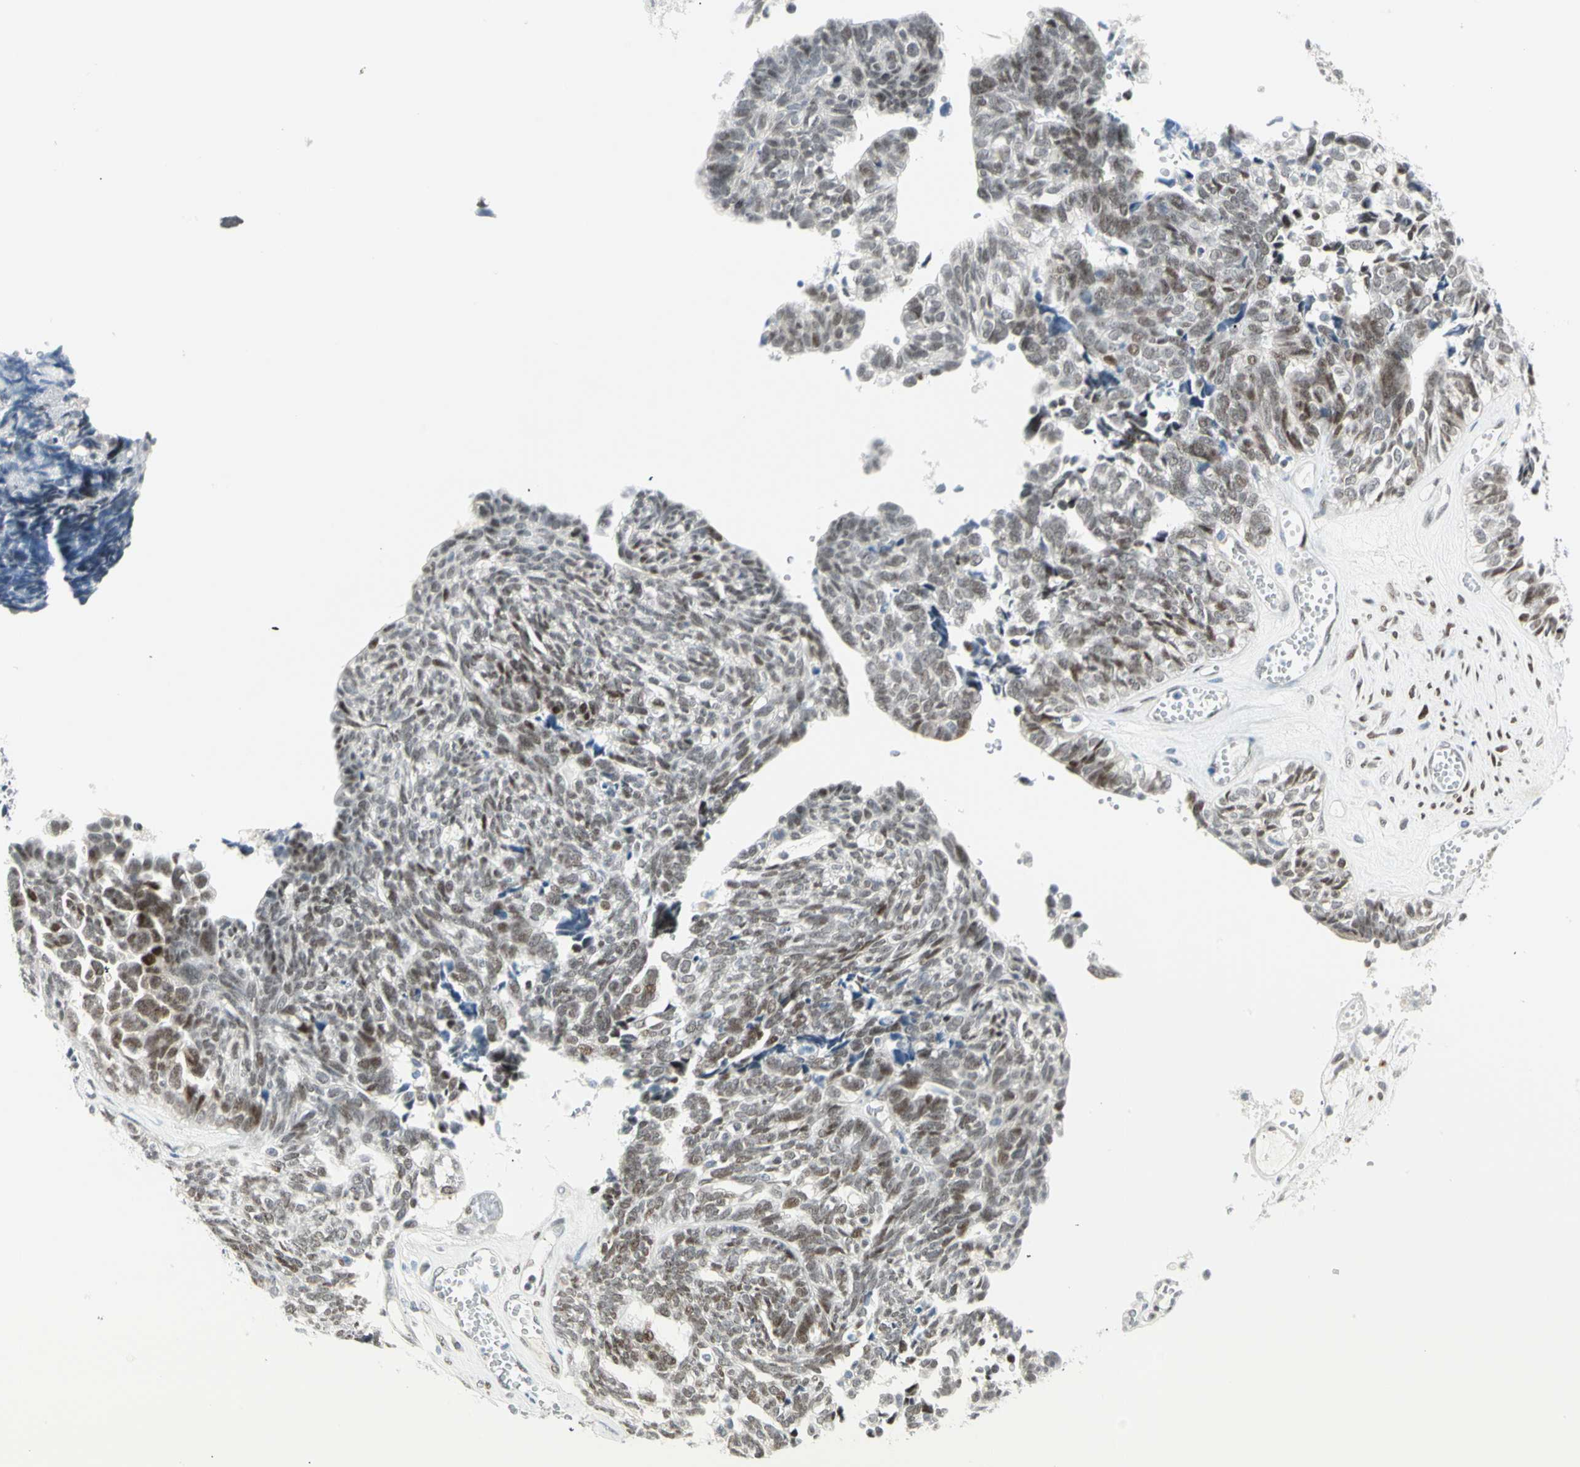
{"staining": {"intensity": "weak", "quantity": "25%-75%", "location": "nuclear"}, "tissue": "ovarian cancer", "cell_type": "Tumor cells", "image_type": "cancer", "snomed": [{"axis": "morphology", "description": "Carcinoma, NOS"}, {"axis": "morphology", "description": "Carcinoma, endometroid"}, {"axis": "topography", "description": "Ovary"}], "caption": "Human ovarian cancer (carcinoma) stained with a brown dye demonstrates weak nuclear positive staining in approximately 25%-75% of tumor cells.", "gene": "PKNOX1", "patient": {"sex": "female", "age": 50}}